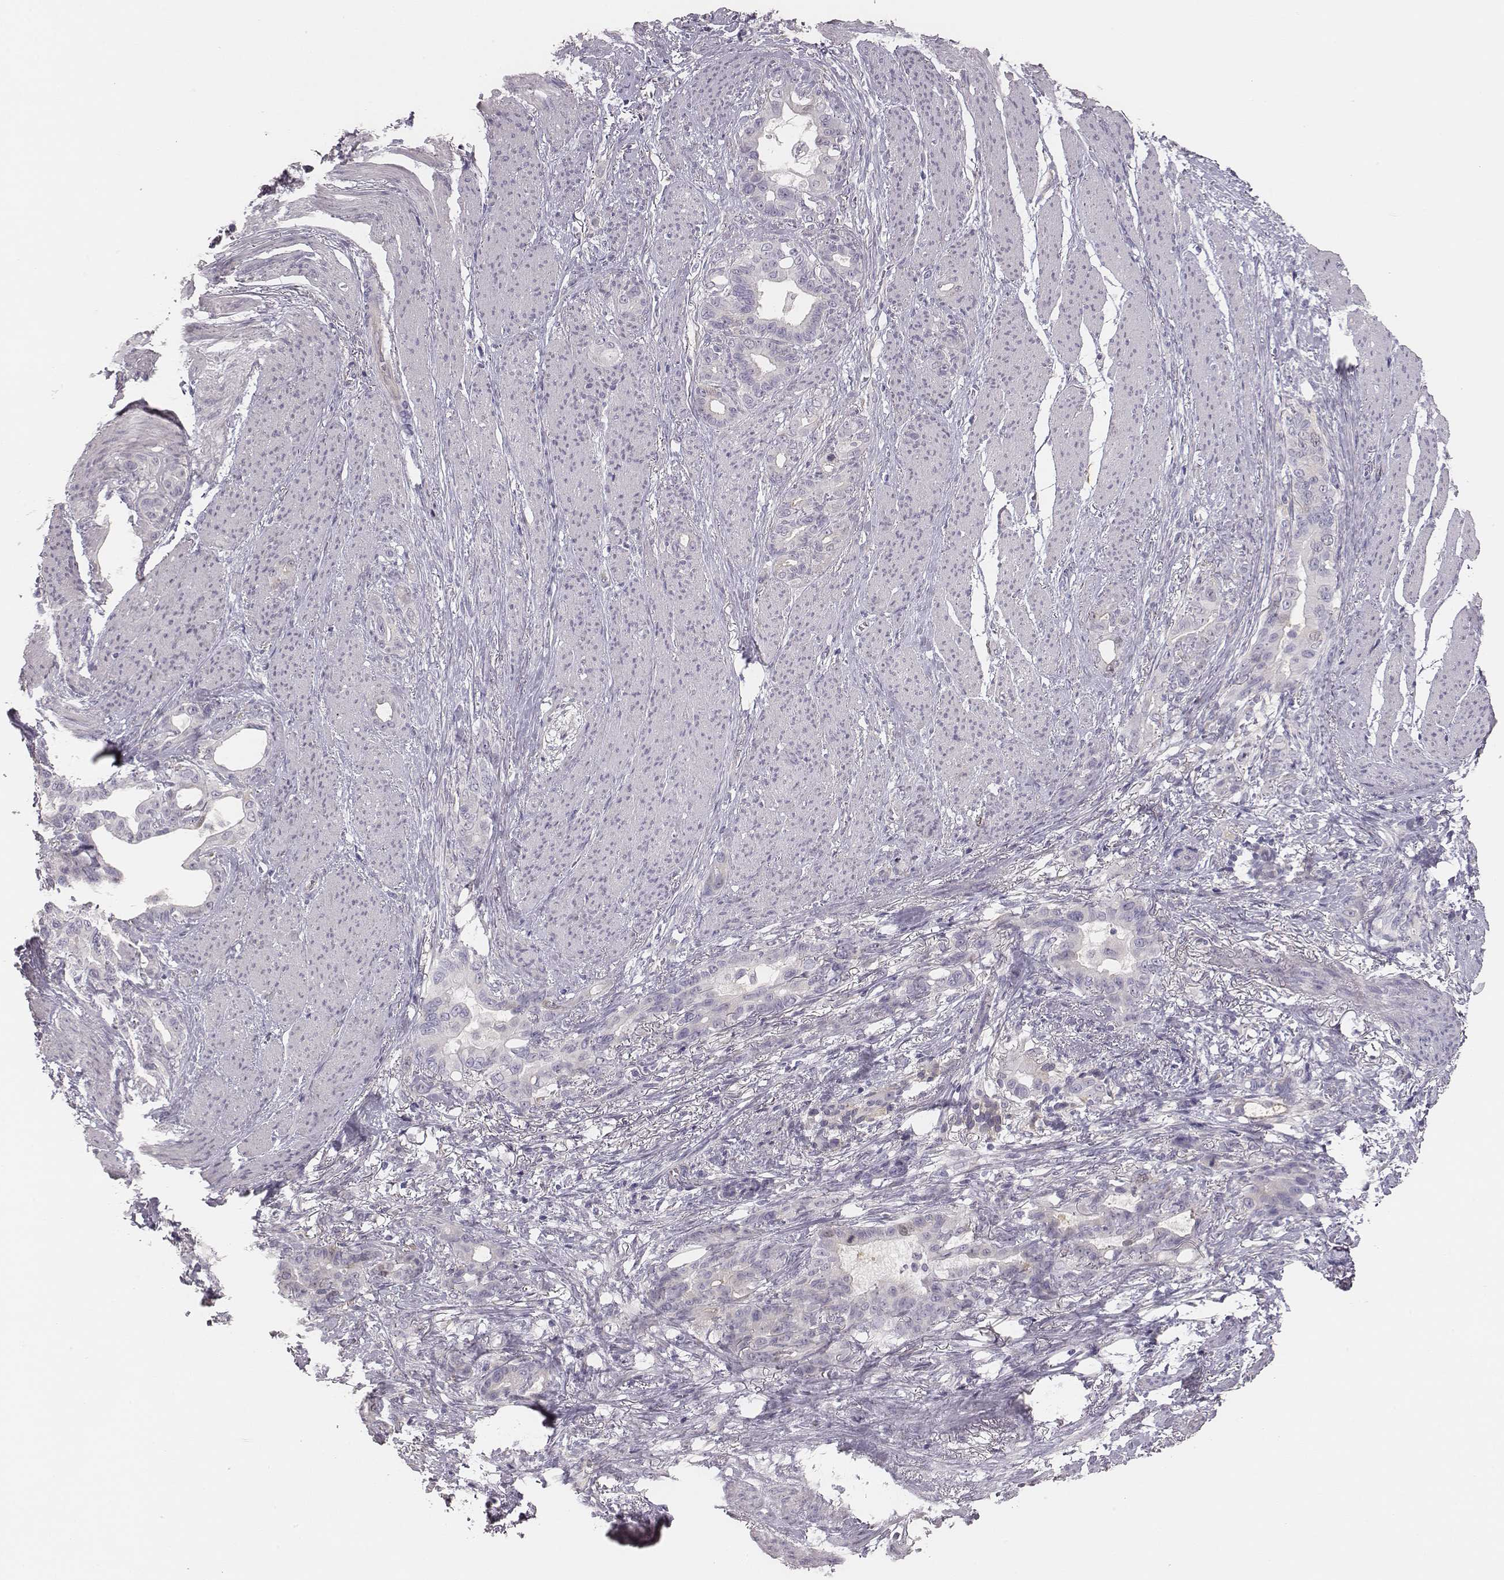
{"staining": {"intensity": "negative", "quantity": "none", "location": "none"}, "tissue": "stomach cancer", "cell_type": "Tumor cells", "image_type": "cancer", "snomed": [{"axis": "morphology", "description": "Normal tissue, NOS"}, {"axis": "morphology", "description": "Adenocarcinoma, NOS"}, {"axis": "topography", "description": "Esophagus"}, {"axis": "topography", "description": "Stomach, upper"}], "caption": "Immunohistochemistry (IHC) histopathology image of neoplastic tissue: human adenocarcinoma (stomach) stained with DAB (3,3'-diaminobenzidine) demonstrates no significant protein staining in tumor cells.", "gene": "PBK", "patient": {"sex": "male", "age": 62}}